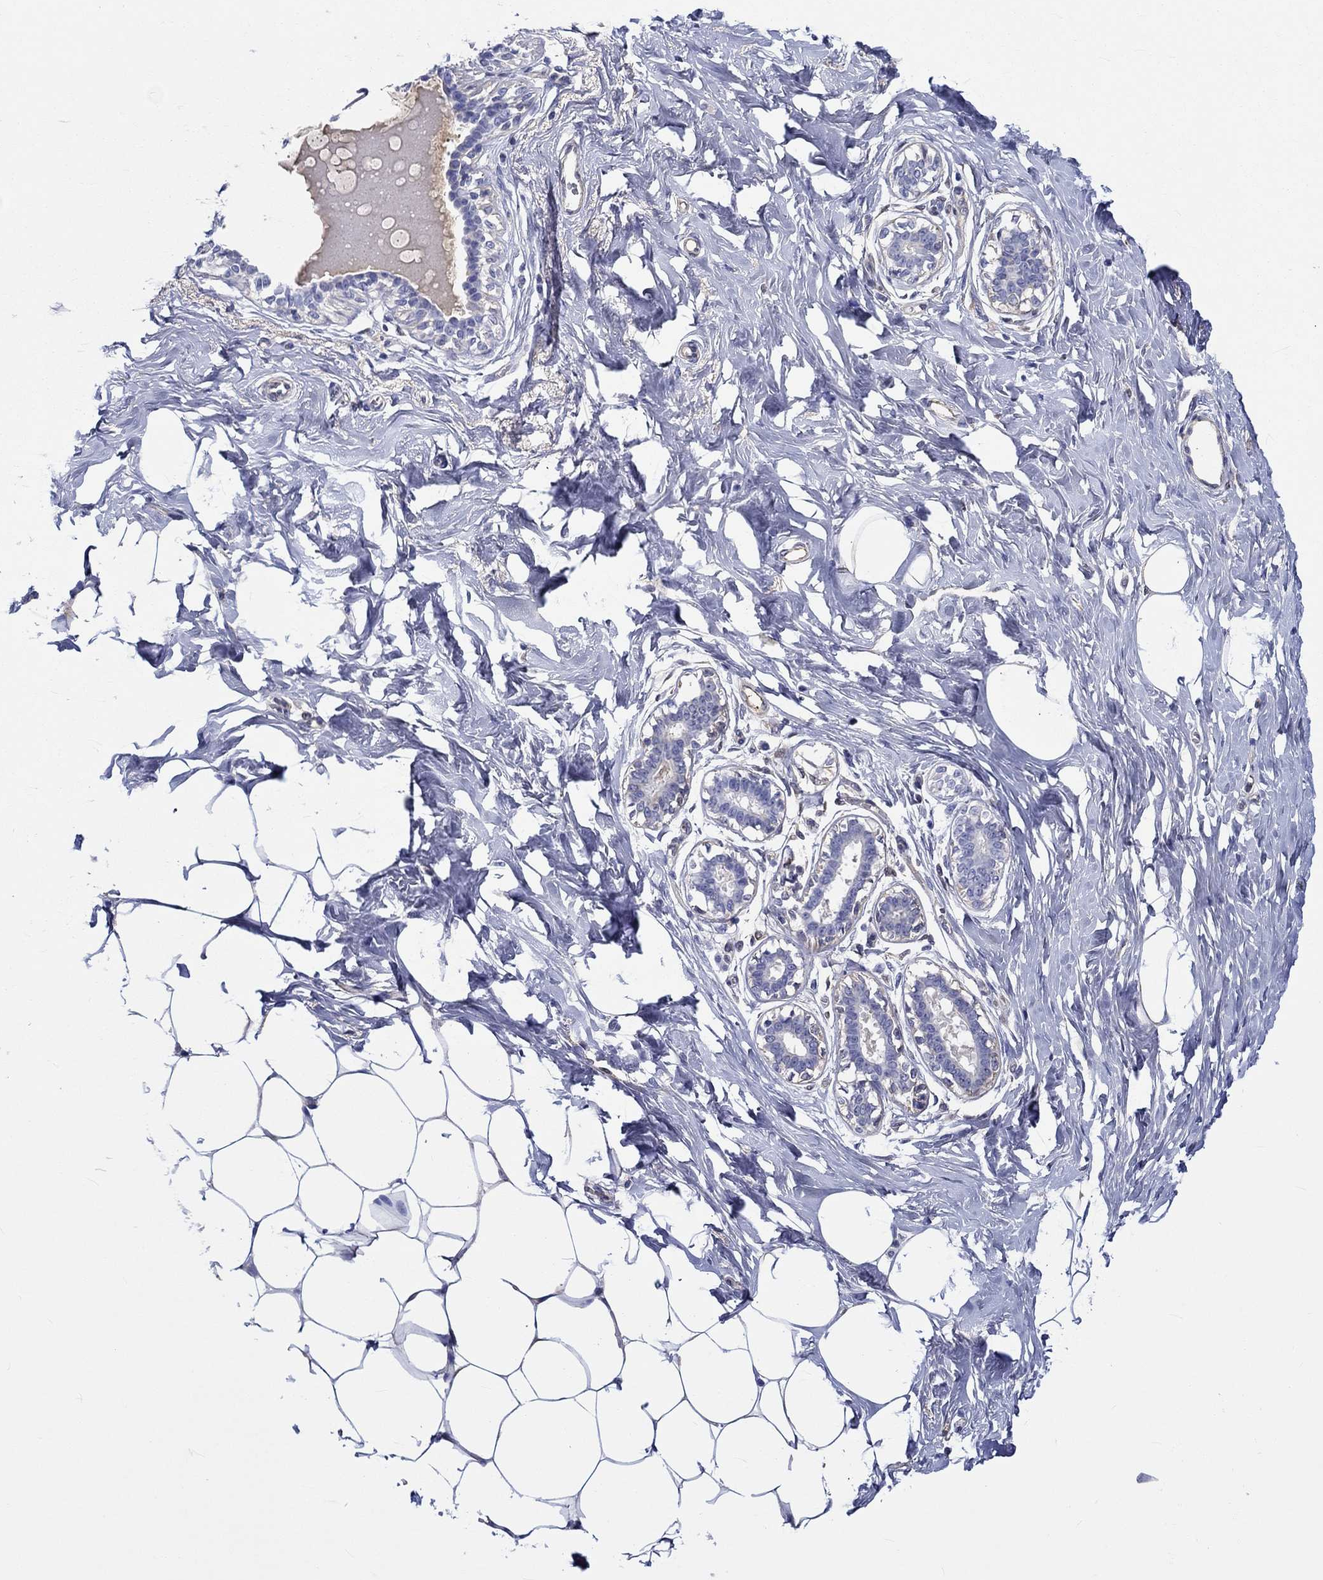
{"staining": {"intensity": "negative", "quantity": "none", "location": "none"}, "tissue": "breast", "cell_type": "Adipocytes", "image_type": "normal", "snomed": [{"axis": "morphology", "description": "Normal tissue, NOS"}, {"axis": "morphology", "description": "Lobular carcinoma, in situ"}, {"axis": "topography", "description": "Breast"}], "caption": "DAB immunohistochemical staining of benign human breast reveals no significant expression in adipocytes. (DAB immunohistochemistry with hematoxylin counter stain).", "gene": "CDY1B", "patient": {"sex": "female", "age": 35}}